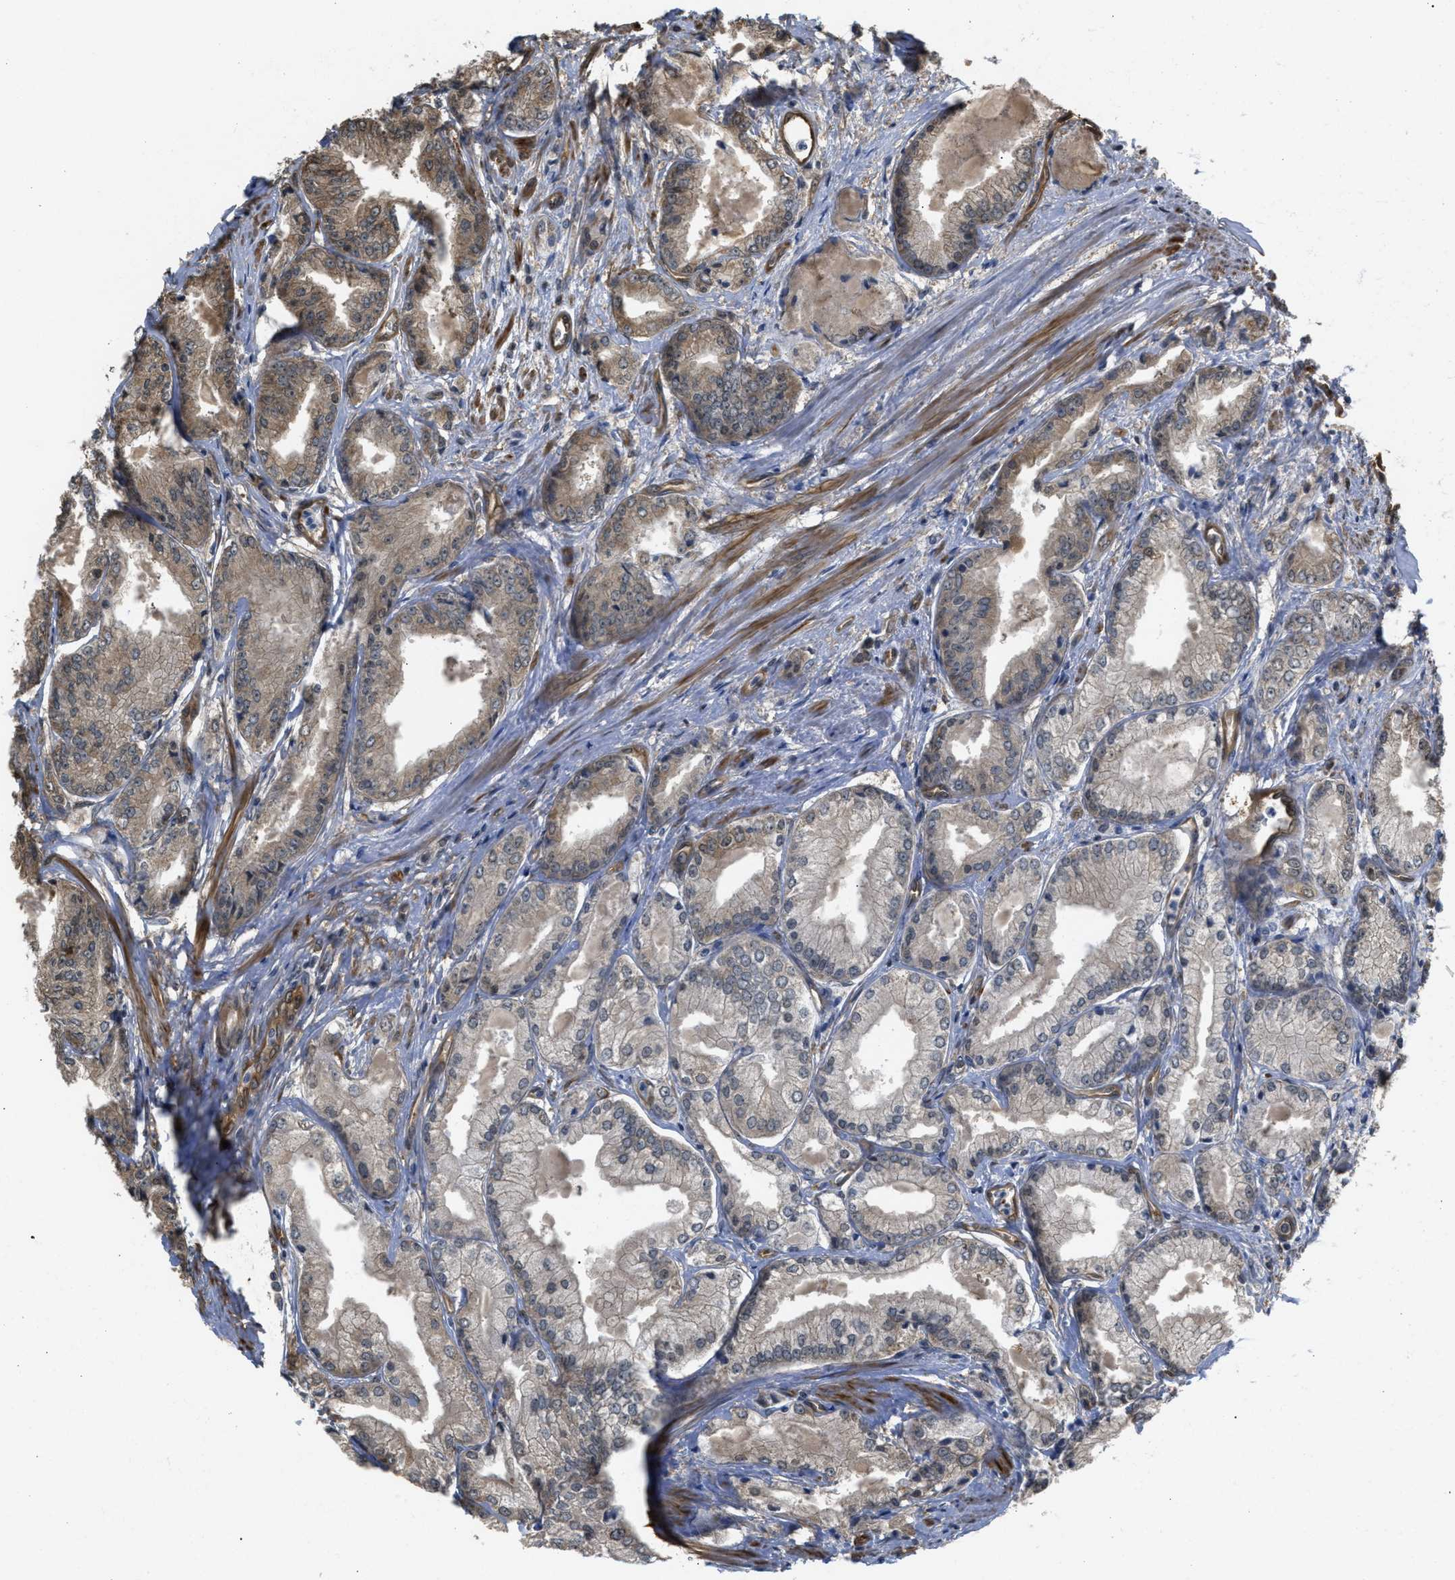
{"staining": {"intensity": "weak", "quantity": ">75%", "location": "cytoplasmic/membranous"}, "tissue": "prostate cancer", "cell_type": "Tumor cells", "image_type": "cancer", "snomed": [{"axis": "morphology", "description": "Adenocarcinoma, Low grade"}, {"axis": "topography", "description": "Prostate"}], "caption": "A brown stain highlights weak cytoplasmic/membranous expression of a protein in prostate low-grade adenocarcinoma tumor cells.", "gene": "BAG3", "patient": {"sex": "male", "age": 52}}